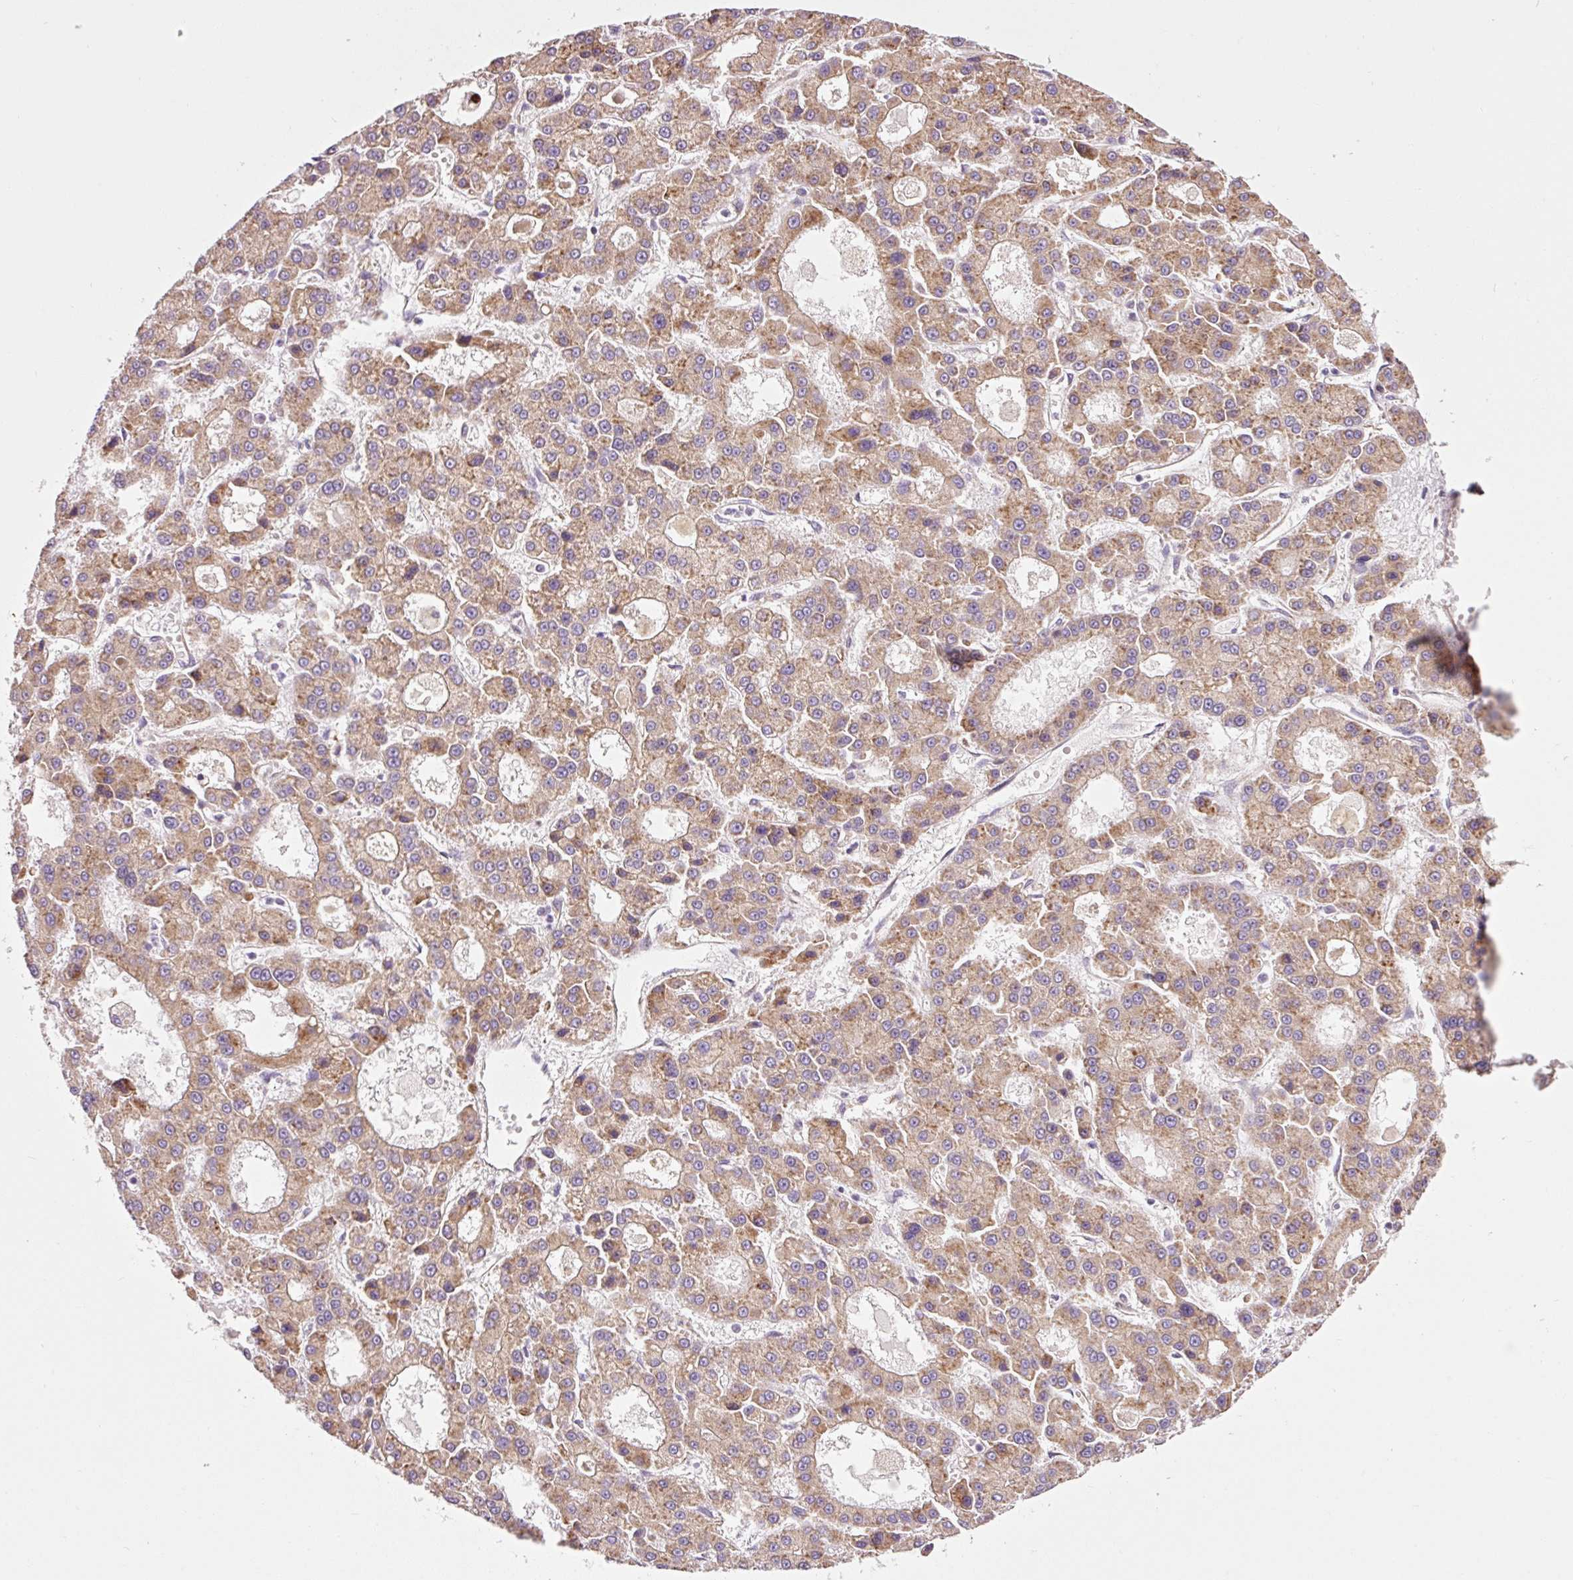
{"staining": {"intensity": "moderate", "quantity": ">75%", "location": "cytoplasmic/membranous"}, "tissue": "liver cancer", "cell_type": "Tumor cells", "image_type": "cancer", "snomed": [{"axis": "morphology", "description": "Carcinoma, Hepatocellular, NOS"}, {"axis": "topography", "description": "Liver"}], "caption": "A micrograph of human liver cancer stained for a protein demonstrates moderate cytoplasmic/membranous brown staining in tumor cells.", "gene": "RPL10A", "patient": {"sex": "male", "age": 70}}